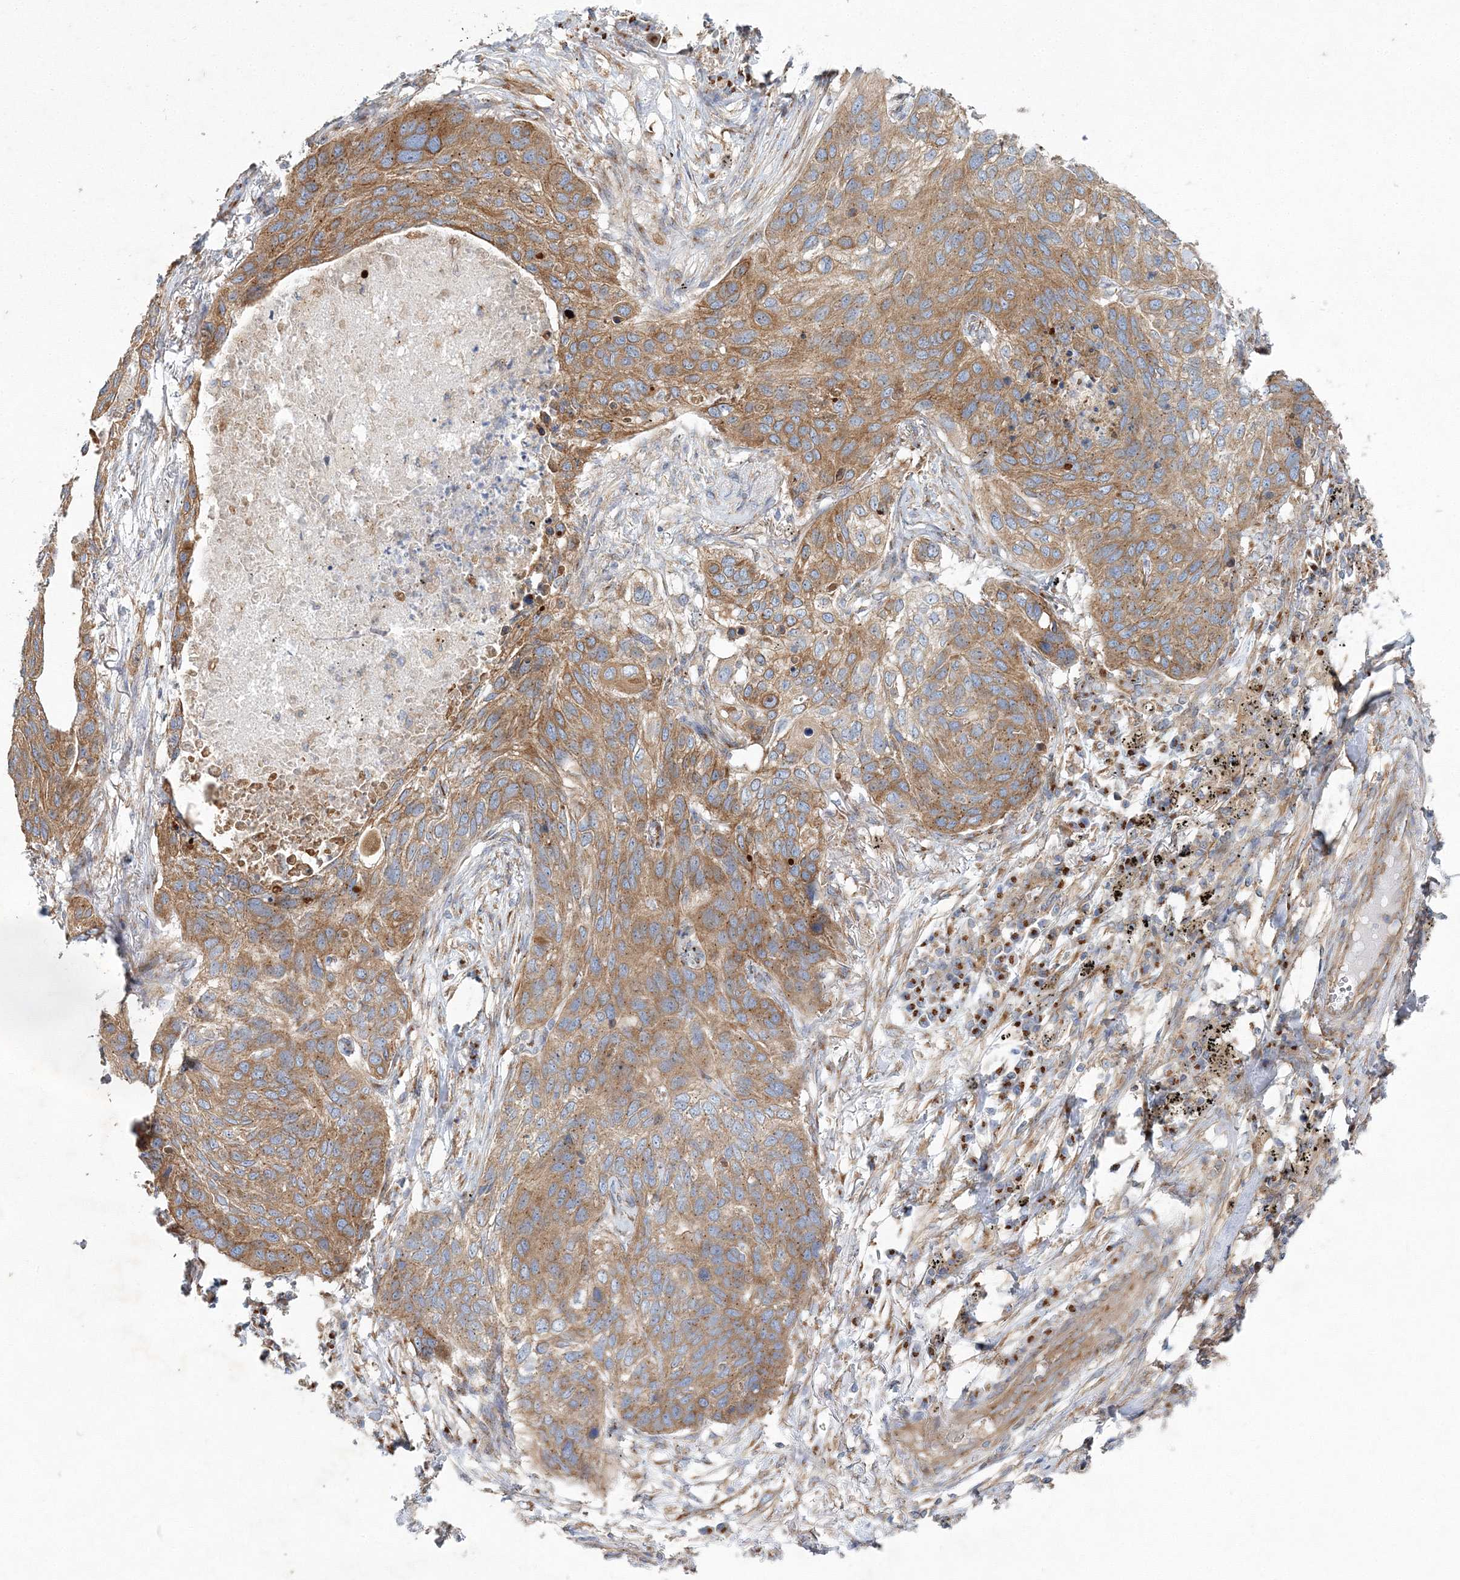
{"staining": {"intensity": "moderate", "quantity": ">75%", "location": "cytoplasmic/membranous"}, "tissue": "lung cancer", "cell_type": "Tumor cells", "image_type": "cancer", "snomed": [{"axis": "morphology", "description": "Squamous cell carcinoma, NOS"}, {"axis": "topography", "description": "Lung"}], "caption": "This is a micrograph of IHC staining of lung cancer (squamous cell carcinoma), which shows moderate positivity in the cytoplasmic/membranous of tumor cells.", "gene": "SEC23IP", "patient": {"sex": "female", "age": 63}}